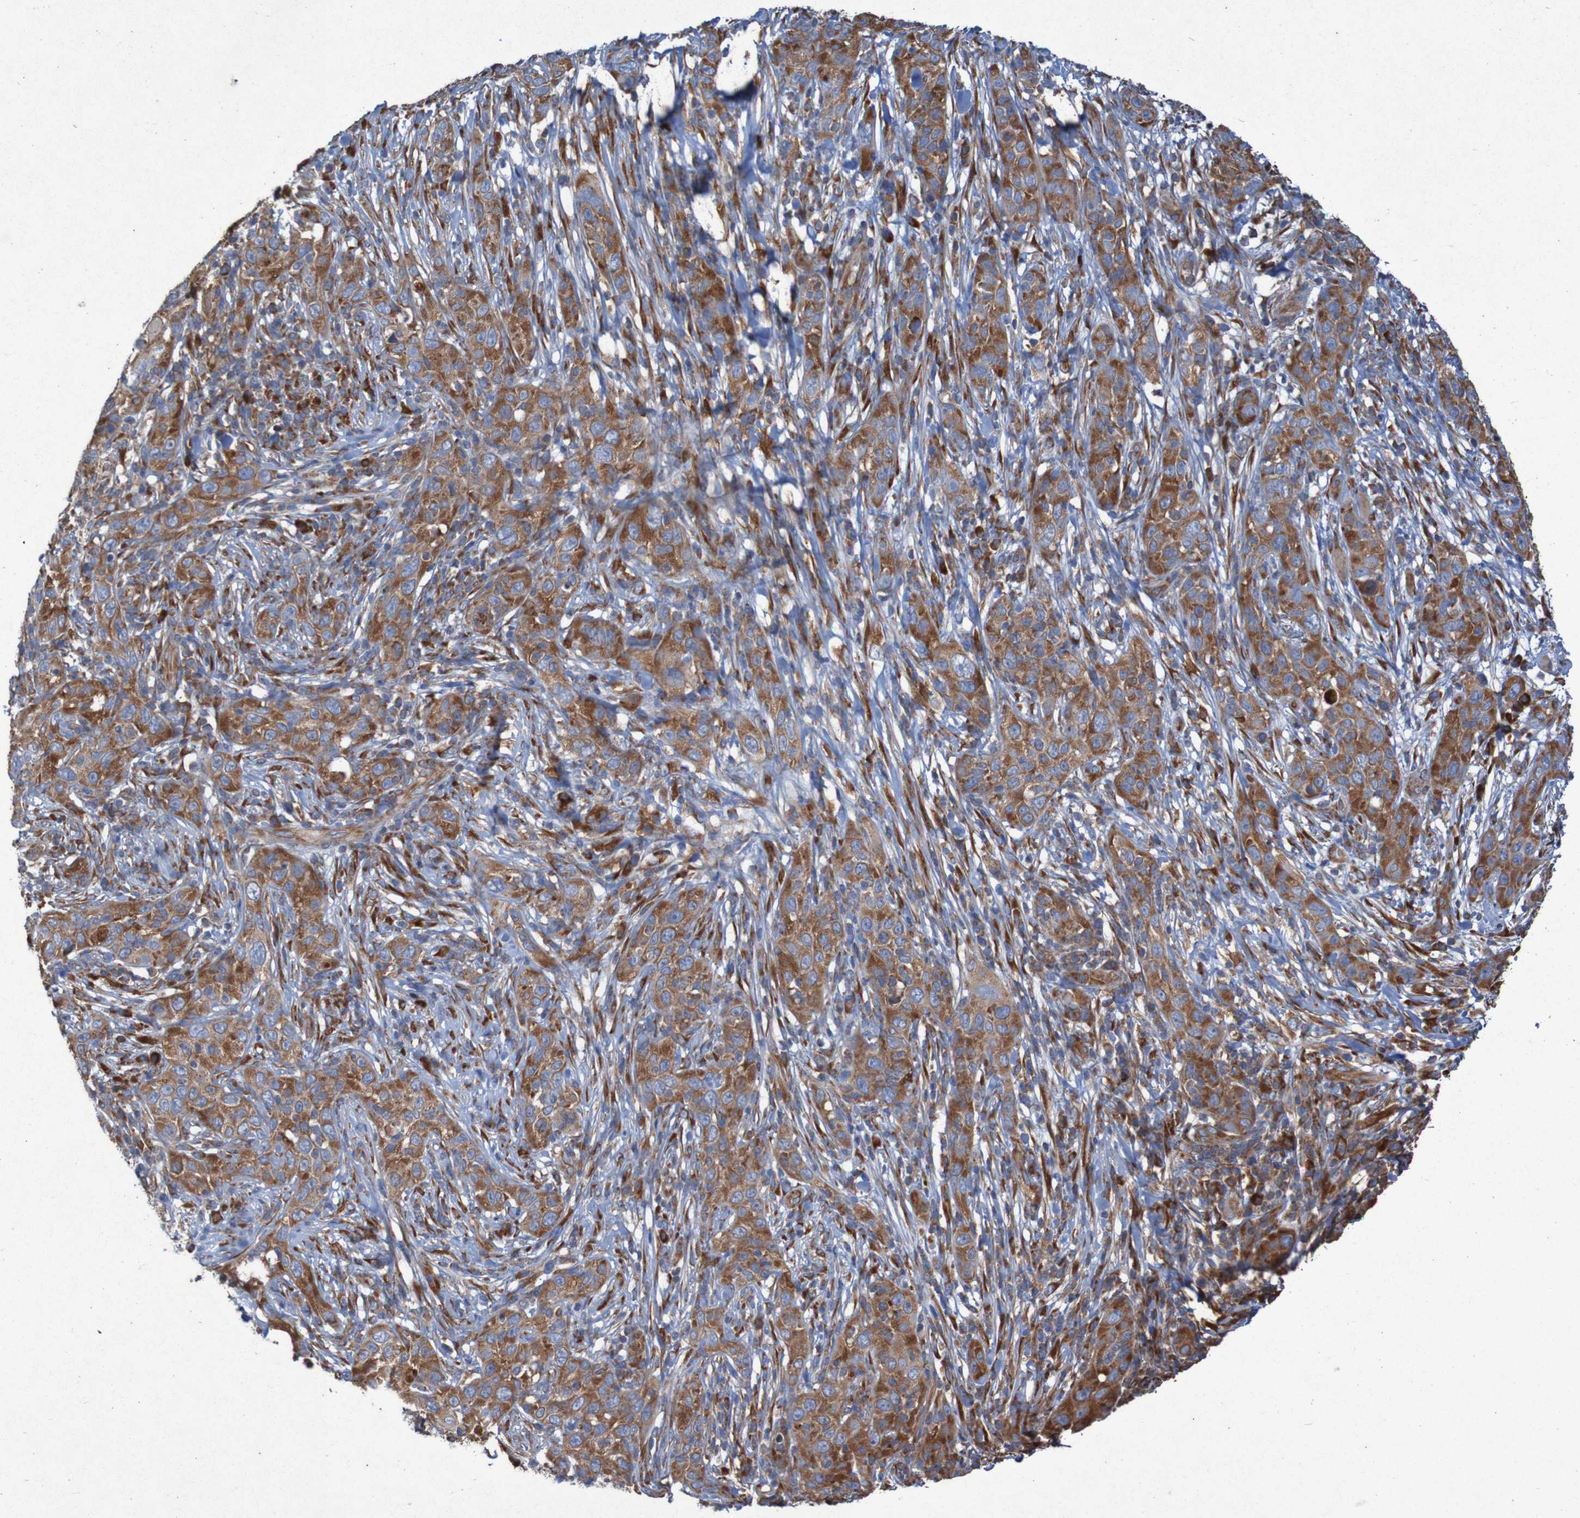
{"staining": {"intensity": "strong", "quantity": ">75%", "location": "cytoplasmic/membranous"}, "tissue": "skin cancer", "cell_type": "Tumor cells", "image_type": "cancer", "snomed": [{"axis": "morphology", "description": "Squamous cell carcinoma, NOS"}, {"axis": "topography", "description": "Skin"}], "caption": "Protein expression analysis of skin squamous cell carcinoma exhibits strong cytoplasmic/membranous expression in about >75% of tumor cells.", "gene": "RPL10", "patient": {"sex": "female", "age": 88}}